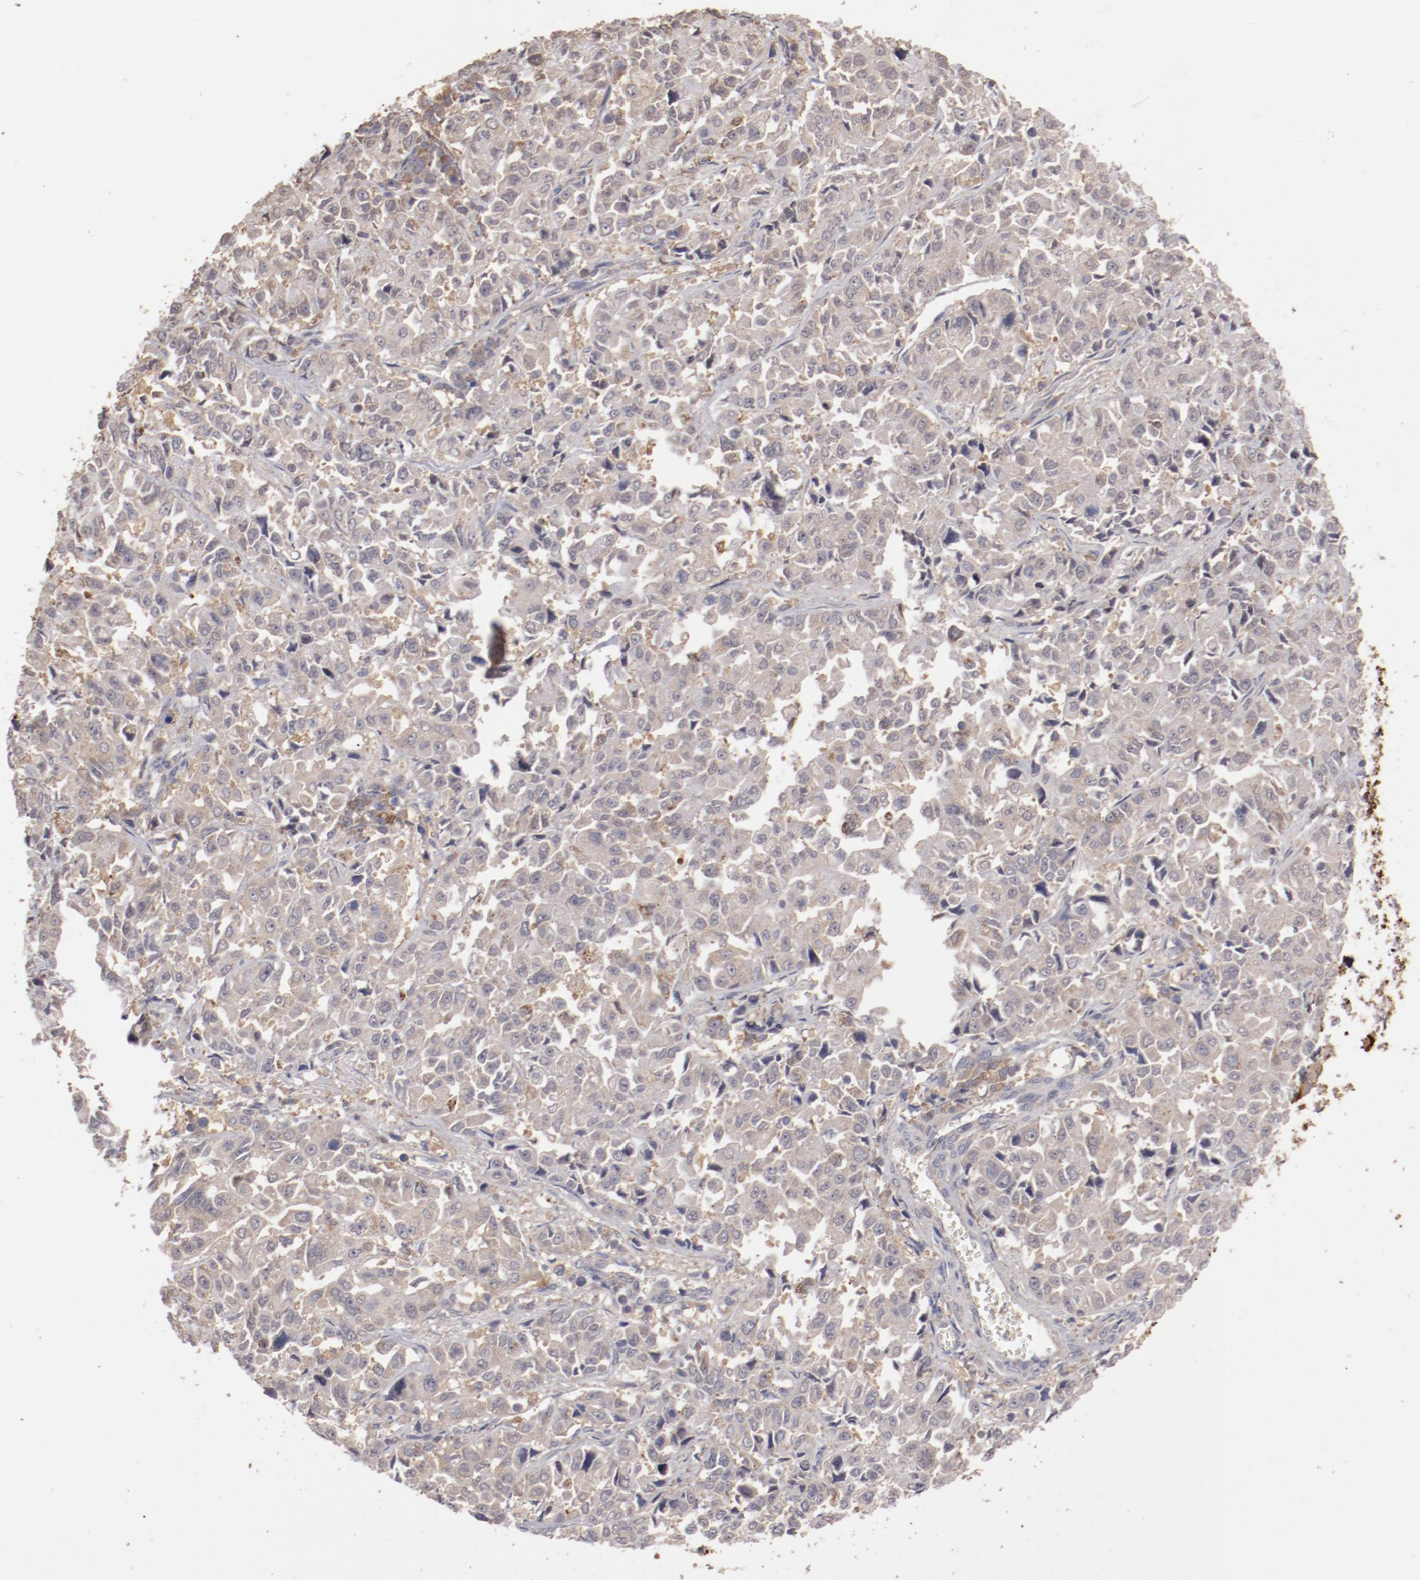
{"staining": {"intensity": "moderate", "quantity": ">75%", "location": "cytoplasmic/membranous"}, "tissue": "pancreatic cancer", "cell_type": "Tumor cells", "image_type": "cancer", "snomed": [{"axis": "morphology", "description": "Adenocarcinoma, NOS"}, {"axis": "topography", "description": "Pancreas"}], "caption": "Pancreatic adenocarcinoma was stained to show a protein in brown. There is medium levels of moderate cytoplasmic/membranous staining in approximately >75% of tumor cells.", "gene": "LRRC75B", "patient": {"sex": "female", "age": 52}}